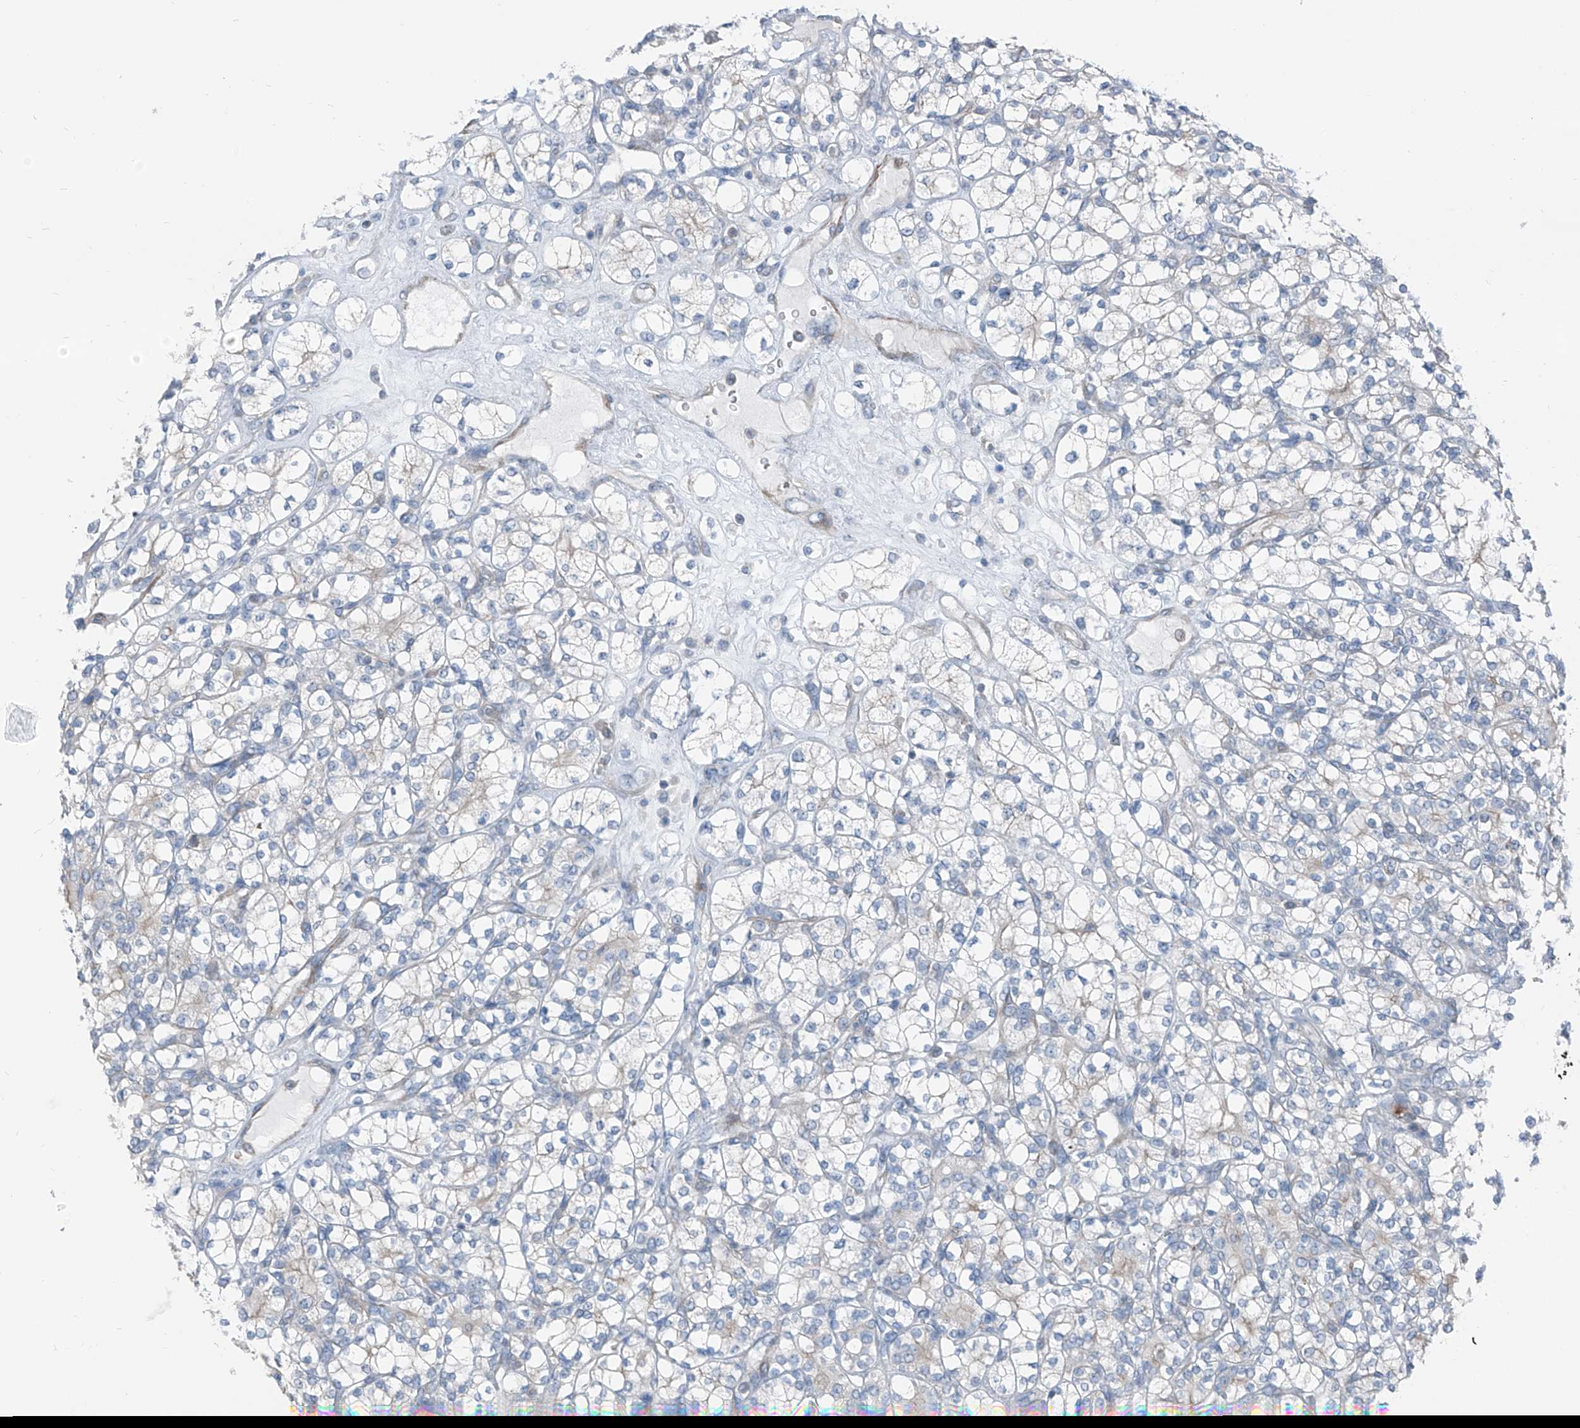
{"staining": {"intensity": "negative", "quantity": "none", "location": "none"}, "tissue": "renal cancer", "cell_type": "Tumor cells", "image_type": "cancer", "snomed": [{"axis": "morphology", "description": "Adenocarcinoma, NOS"}, {"axis": "topography", "description": "Kidney"}], "caption": "High magnification brightfield microscopy of renal adenocarcinoma stained with DAB (brown) and counterstained with hematoxylin (blue): tumor cells show no significant staining.", "gene": "HSPB11", "patient": {"sex": "male", "age": 77}}